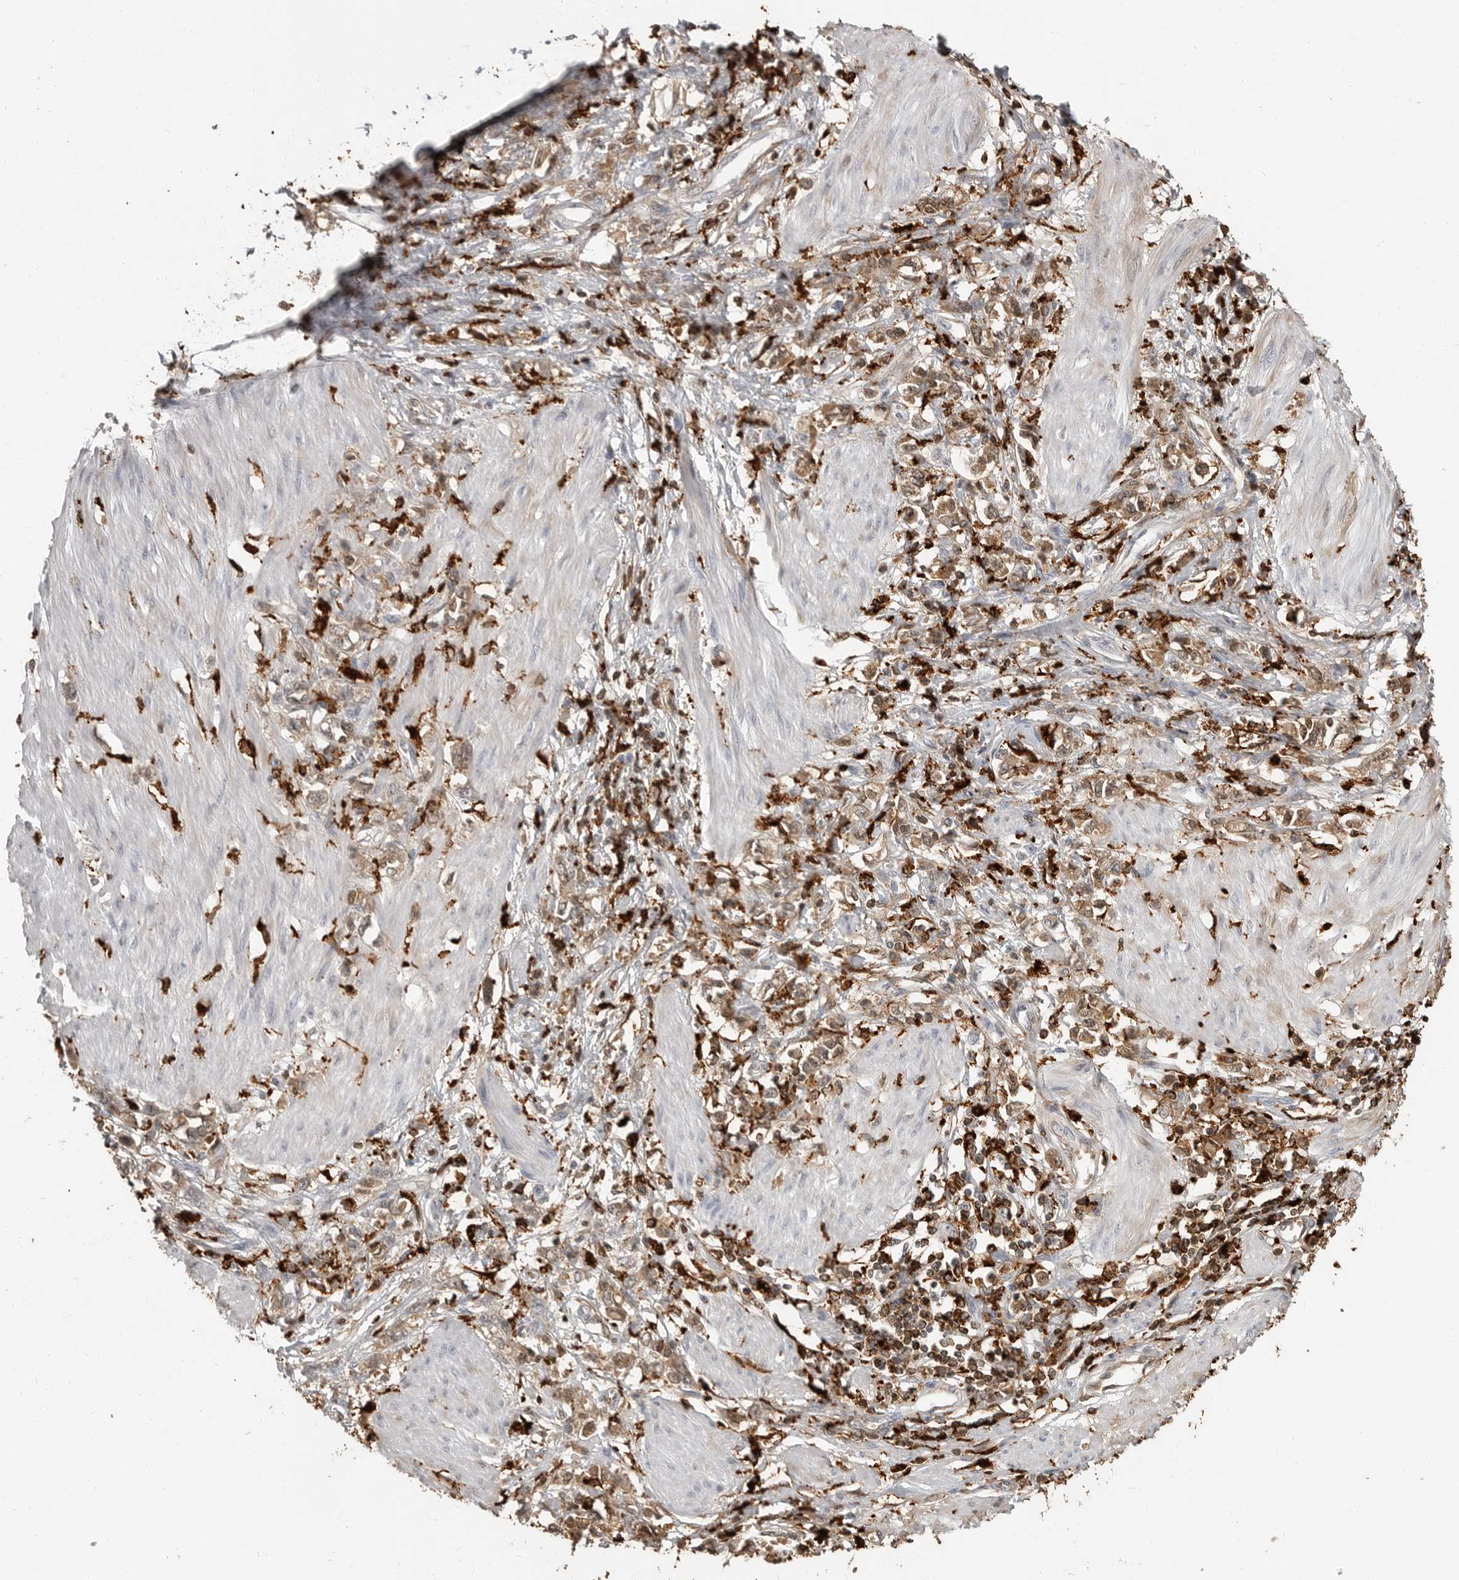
{"staining": {"intensity": "moderate", "quantity": "25%-75%", "location": "cytoplasmic/membranous,nuclear"}, "tissue": "stomach cancer", "cell_type": "Tumor cells", "image_type": "cancer", "snomed": [{"axis": "morphology", "description": "Adenocarcinoma, NOS"}, {"axis": "topography", "description": "Stomach"}], "caption": "Tumor cells reveal moderate cytoplasmic/membranous and nuclear expression in about 25%-75% of cells in stomach adenocarcinoma.", "gene": "IFI30", "patient": {"sex": "female", "age": 76}}